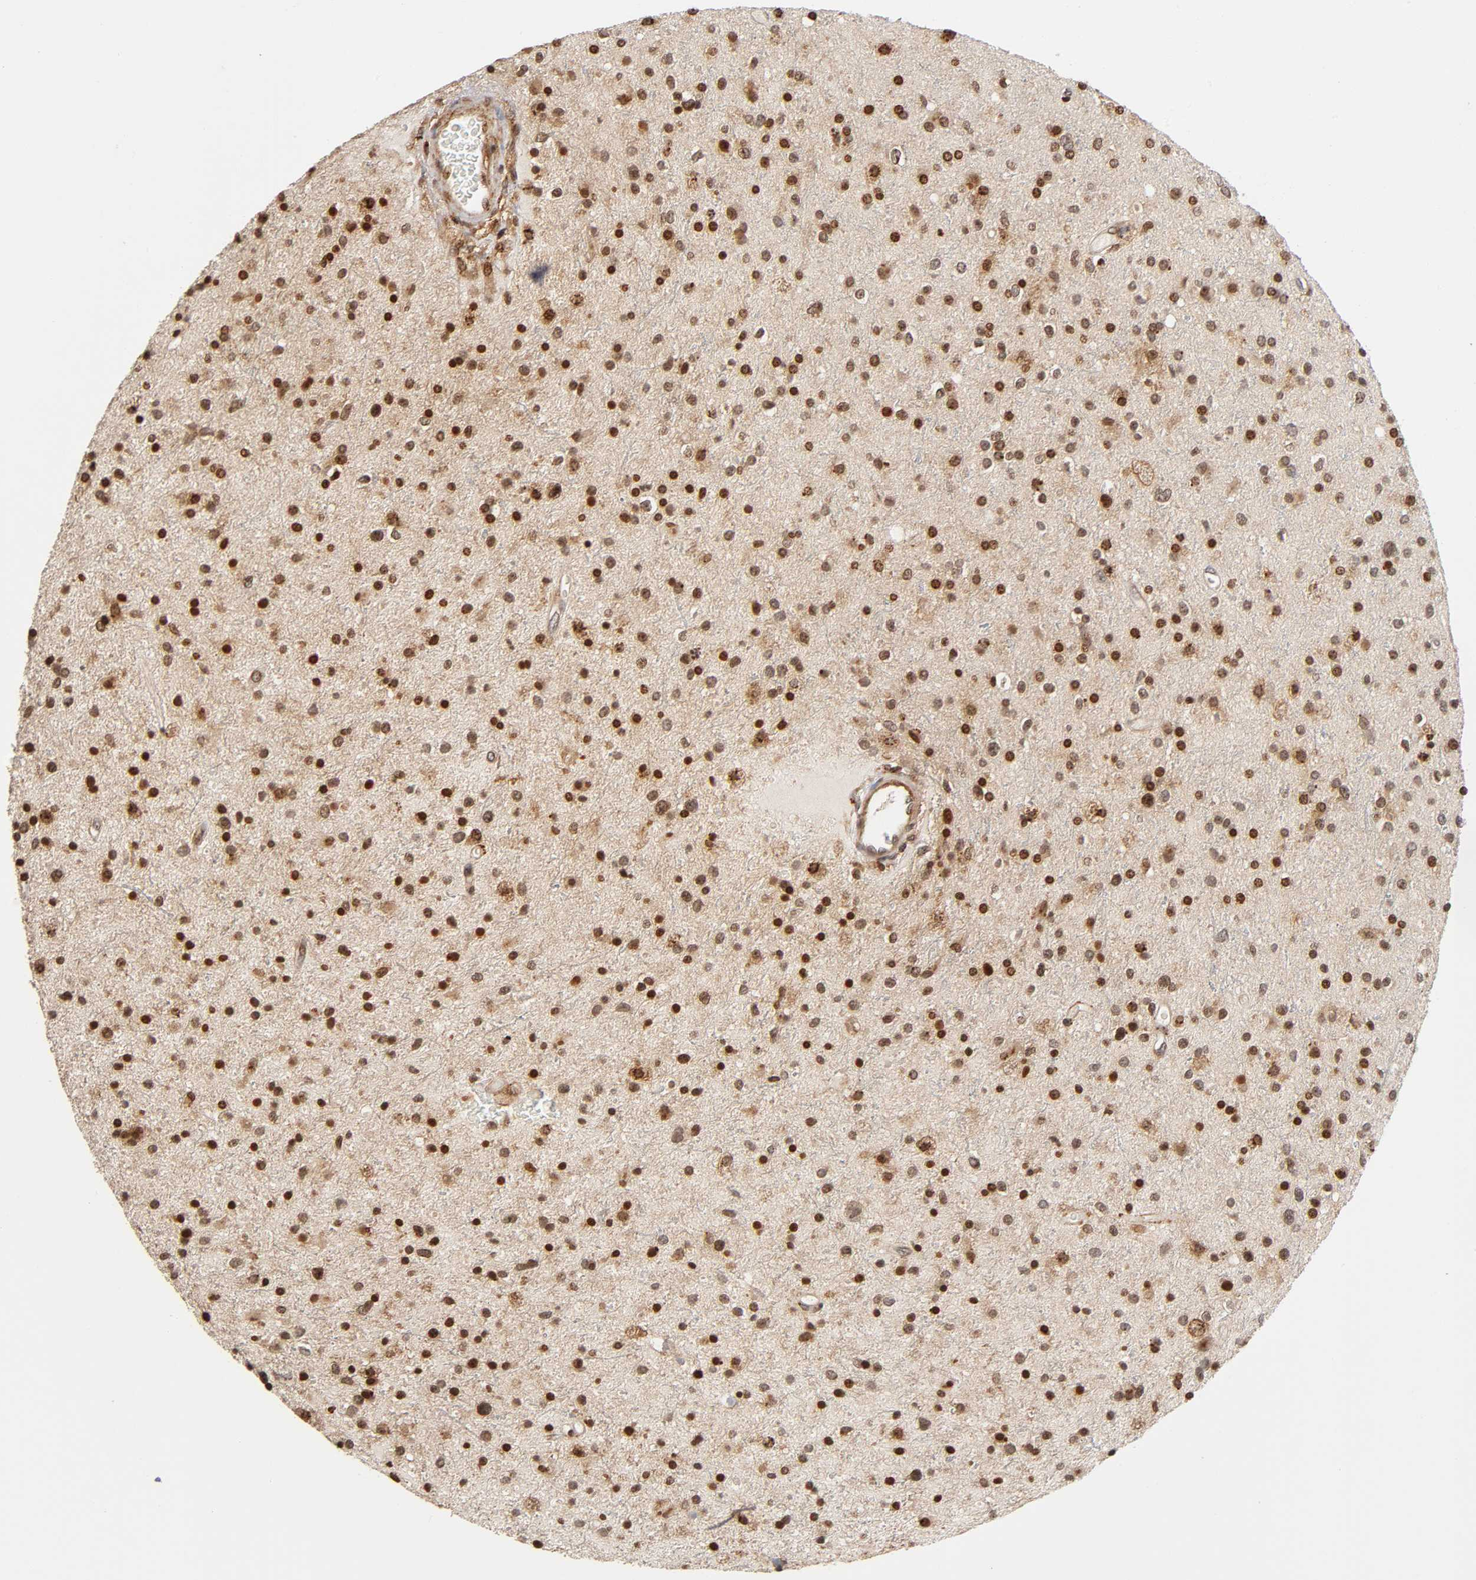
{"staining": {"intensity": "moderate", "quantity": "25%-75%", "location": "nuclear"}, "tissue": "glioma", "cell_type": "Tumor cells", "image_type": "cancer", "snomed": [{"axis": "morphology", "description": "Glioma, malignant, High grade"}, {"axis": "topography", "description": "Brain"}], "caption": "A photomicrograph of glioma stained for a protein exhibits moderate nuclear brown staining in tumor cells. The staining was performed using DAB (3,3'-diaminobenzidine) to visualize the protein expression in brown, while the nuclei were stained in blue with hematoxylin (Magnification: 20x).", "gene": "ITGAV", "patient": {"sex": "male", "age": 33}}